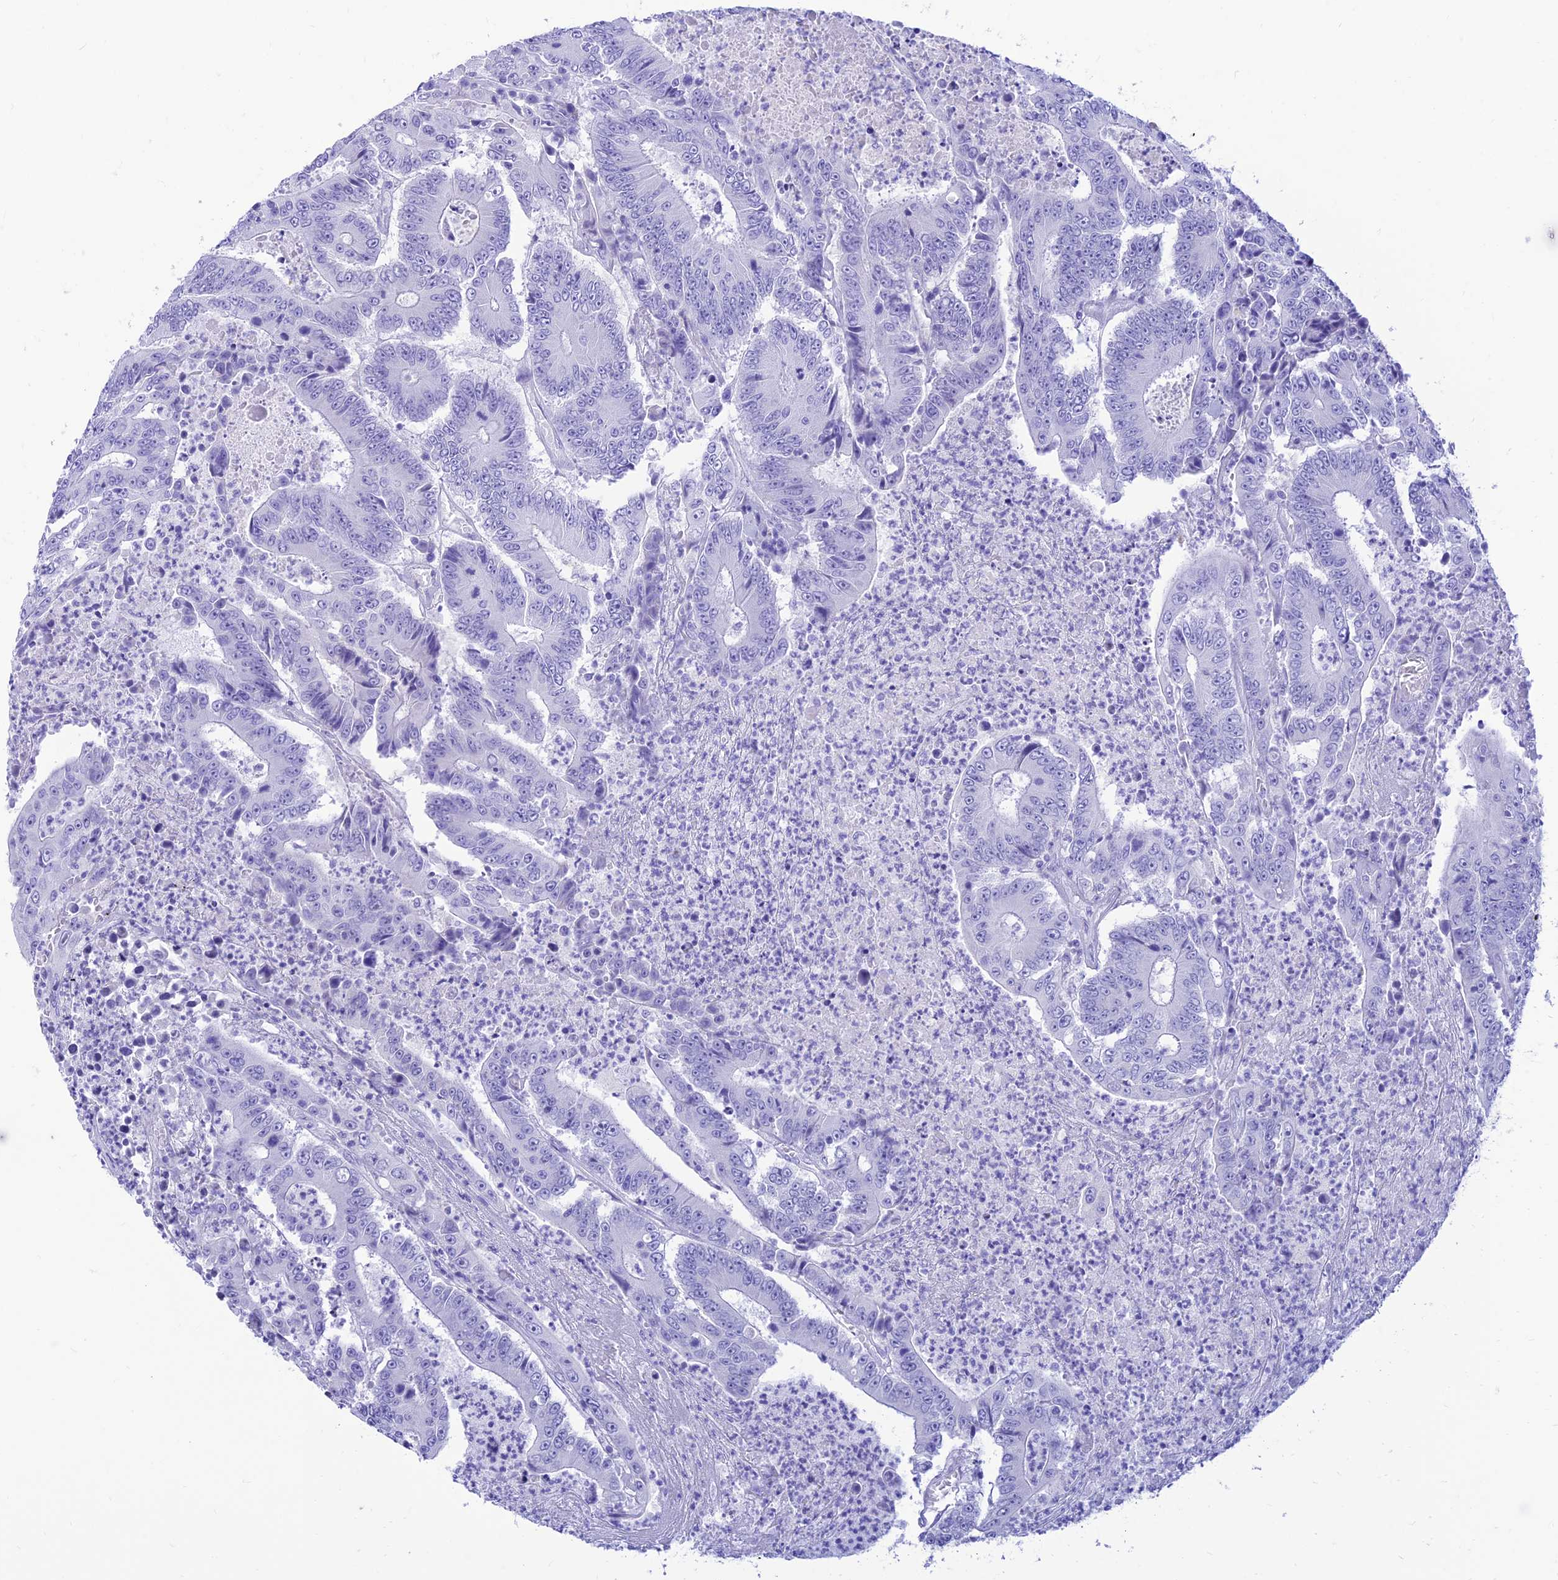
{"staining": {"intensity": "negative", "quantity": "none", "location": "none"}, "tissue": "colorectal cancer", "cell_type": "Tumor cells", "image_type": "cancer", "snomed": [{"axis": "morphology", "description": "Adenocarcinoma, NOS"}, {"axis": "topography", "description": "Colon"}], "caption": "Tumor cells are negative for protein expression in human colorectal adenocarcinoma.", "gene": "PRNP", "patient": {"sex": "male", "age": 83}}